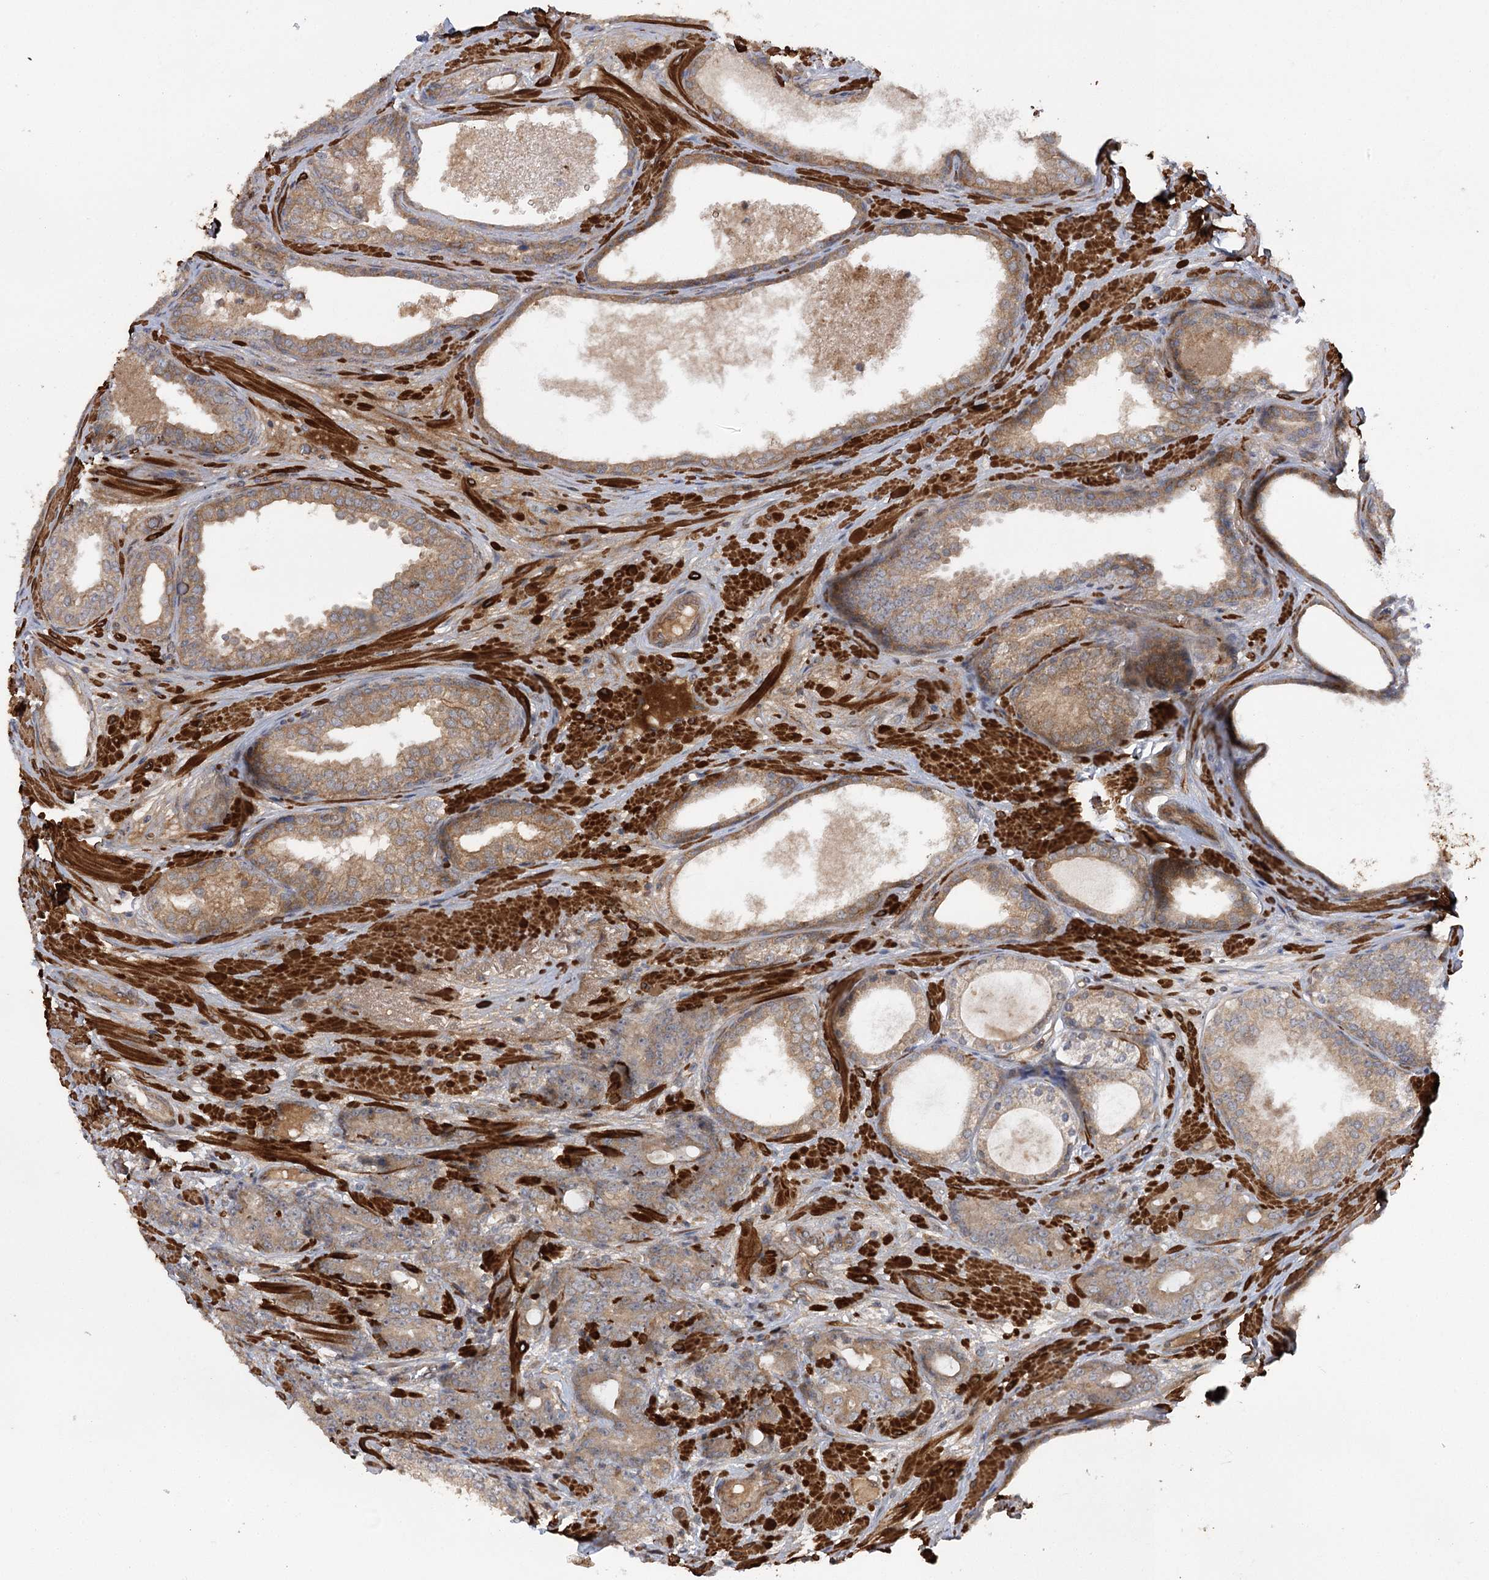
{"staining": {"intensity": "moderate", "quantity": ">75%", "location": "cytoplasmic/membranous"}, "tissue": "prostate cancer", "cell_type": "Tumor cells", "image_type": "cancer", "snomed": [{"axis": "morphology", "description": "Adenocarcinoma, High grade"}, {"axis": "topography", "description": "Prostate"}], "caption": "IHC micrograph of high-grade adenocarcinoma (prostate) stained for a protein (brown), which shows medium levels of moderate cytoplasmic/membranous staining in about >75% of tumor cells.", "gene": "KCNN2", "patient": {"sex": "male", "age": 59}}